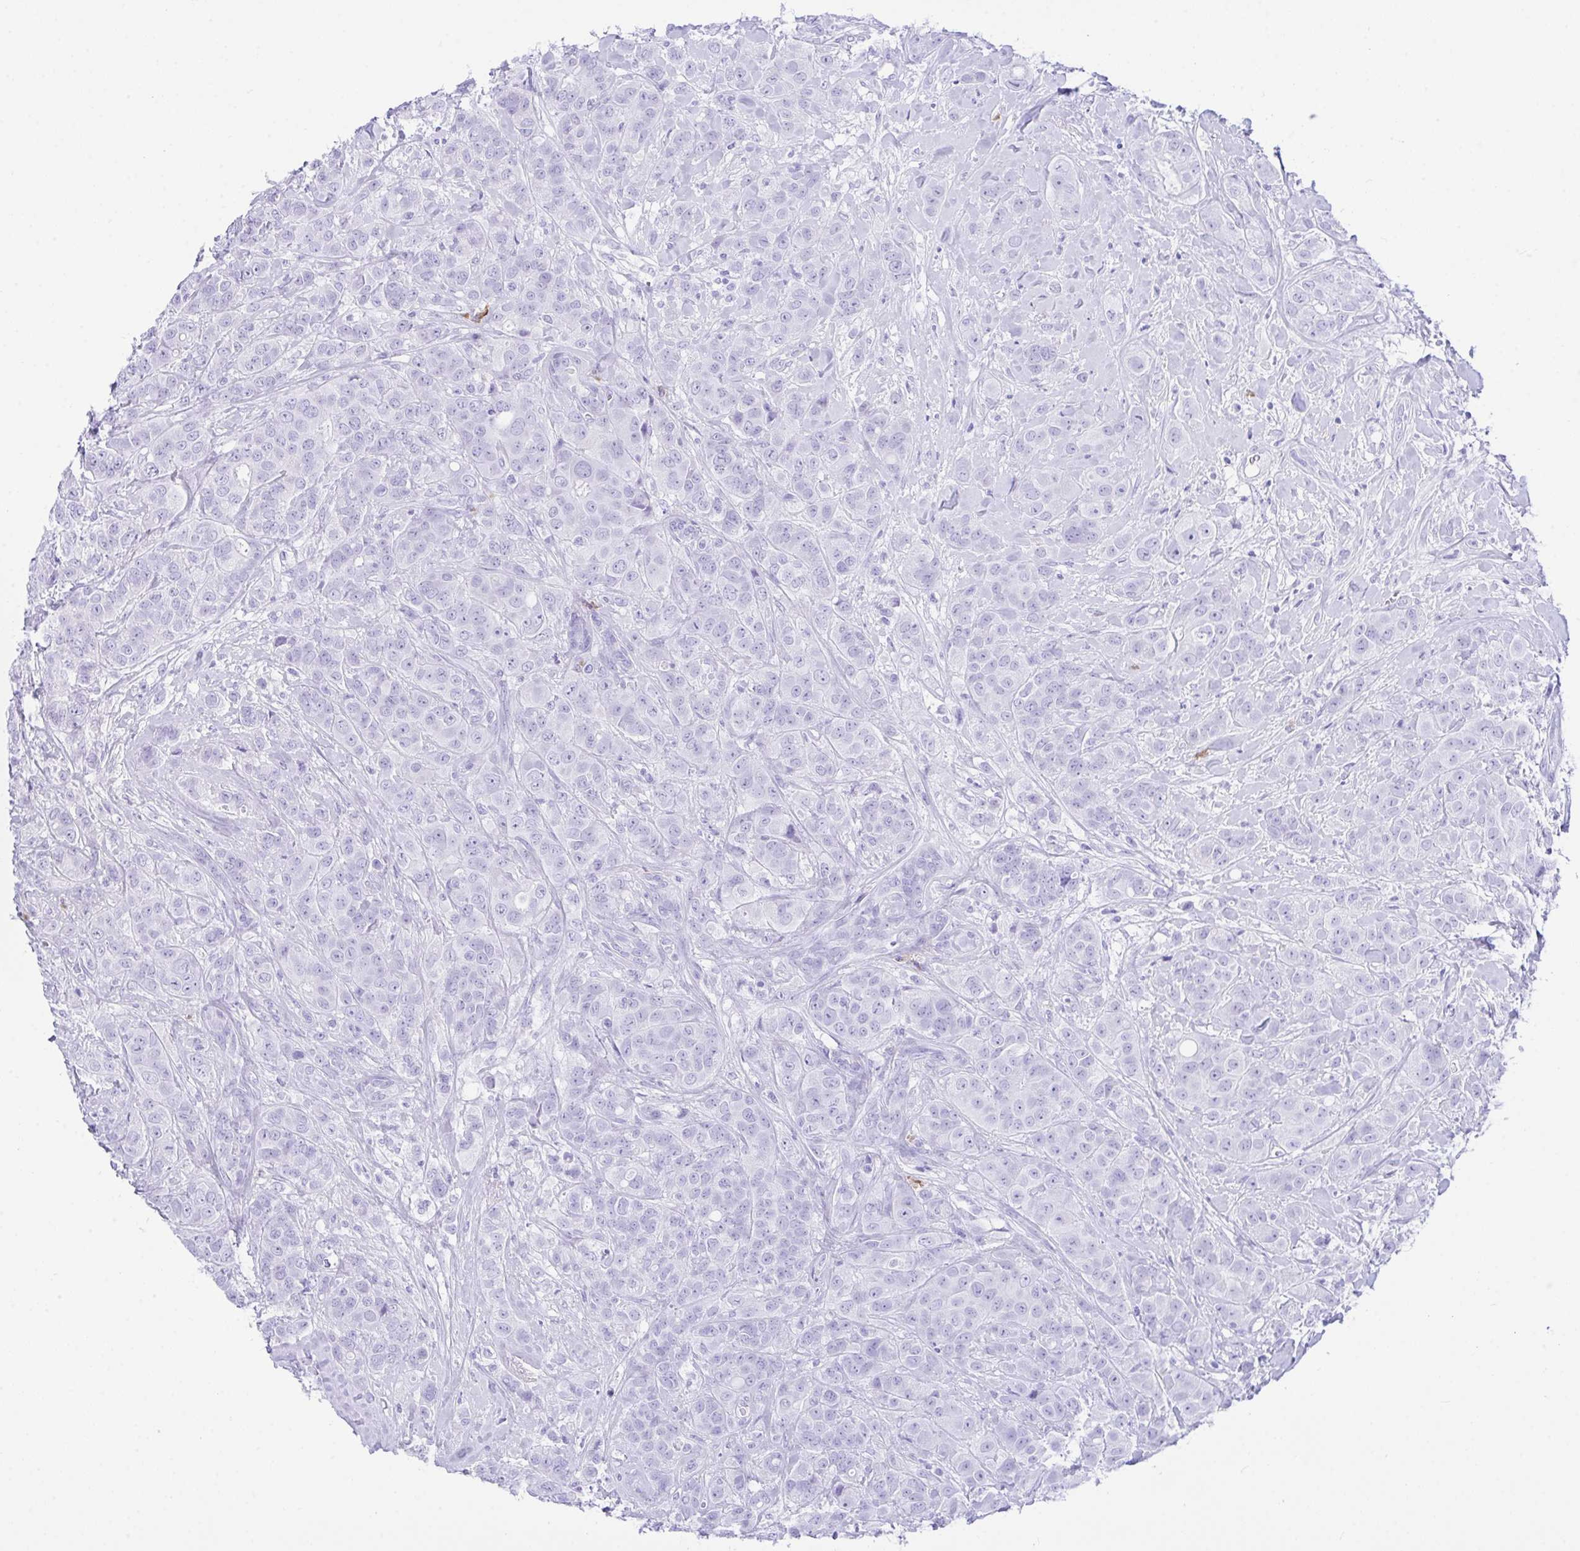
{"staining": {"intensity": "negative", "quantity": "none", "location": "none"}, "tissue": "breast cancer", "cell_type": "Tumor cells", "image_type": "cancer", "snomed": [{"axis": "morphology", "description": "Normal tissue, NOS"}, {"axis": "morphology", "description": "Duct carcinoma"}, {"axis": "topography", "description": "Breast"}], "caption": "DAB immunohistochemical staining of human breast cancer shows no significant staining in tumor cells.", "gene": "BEST4", "patient": {"sex": "female", "age": 43}}